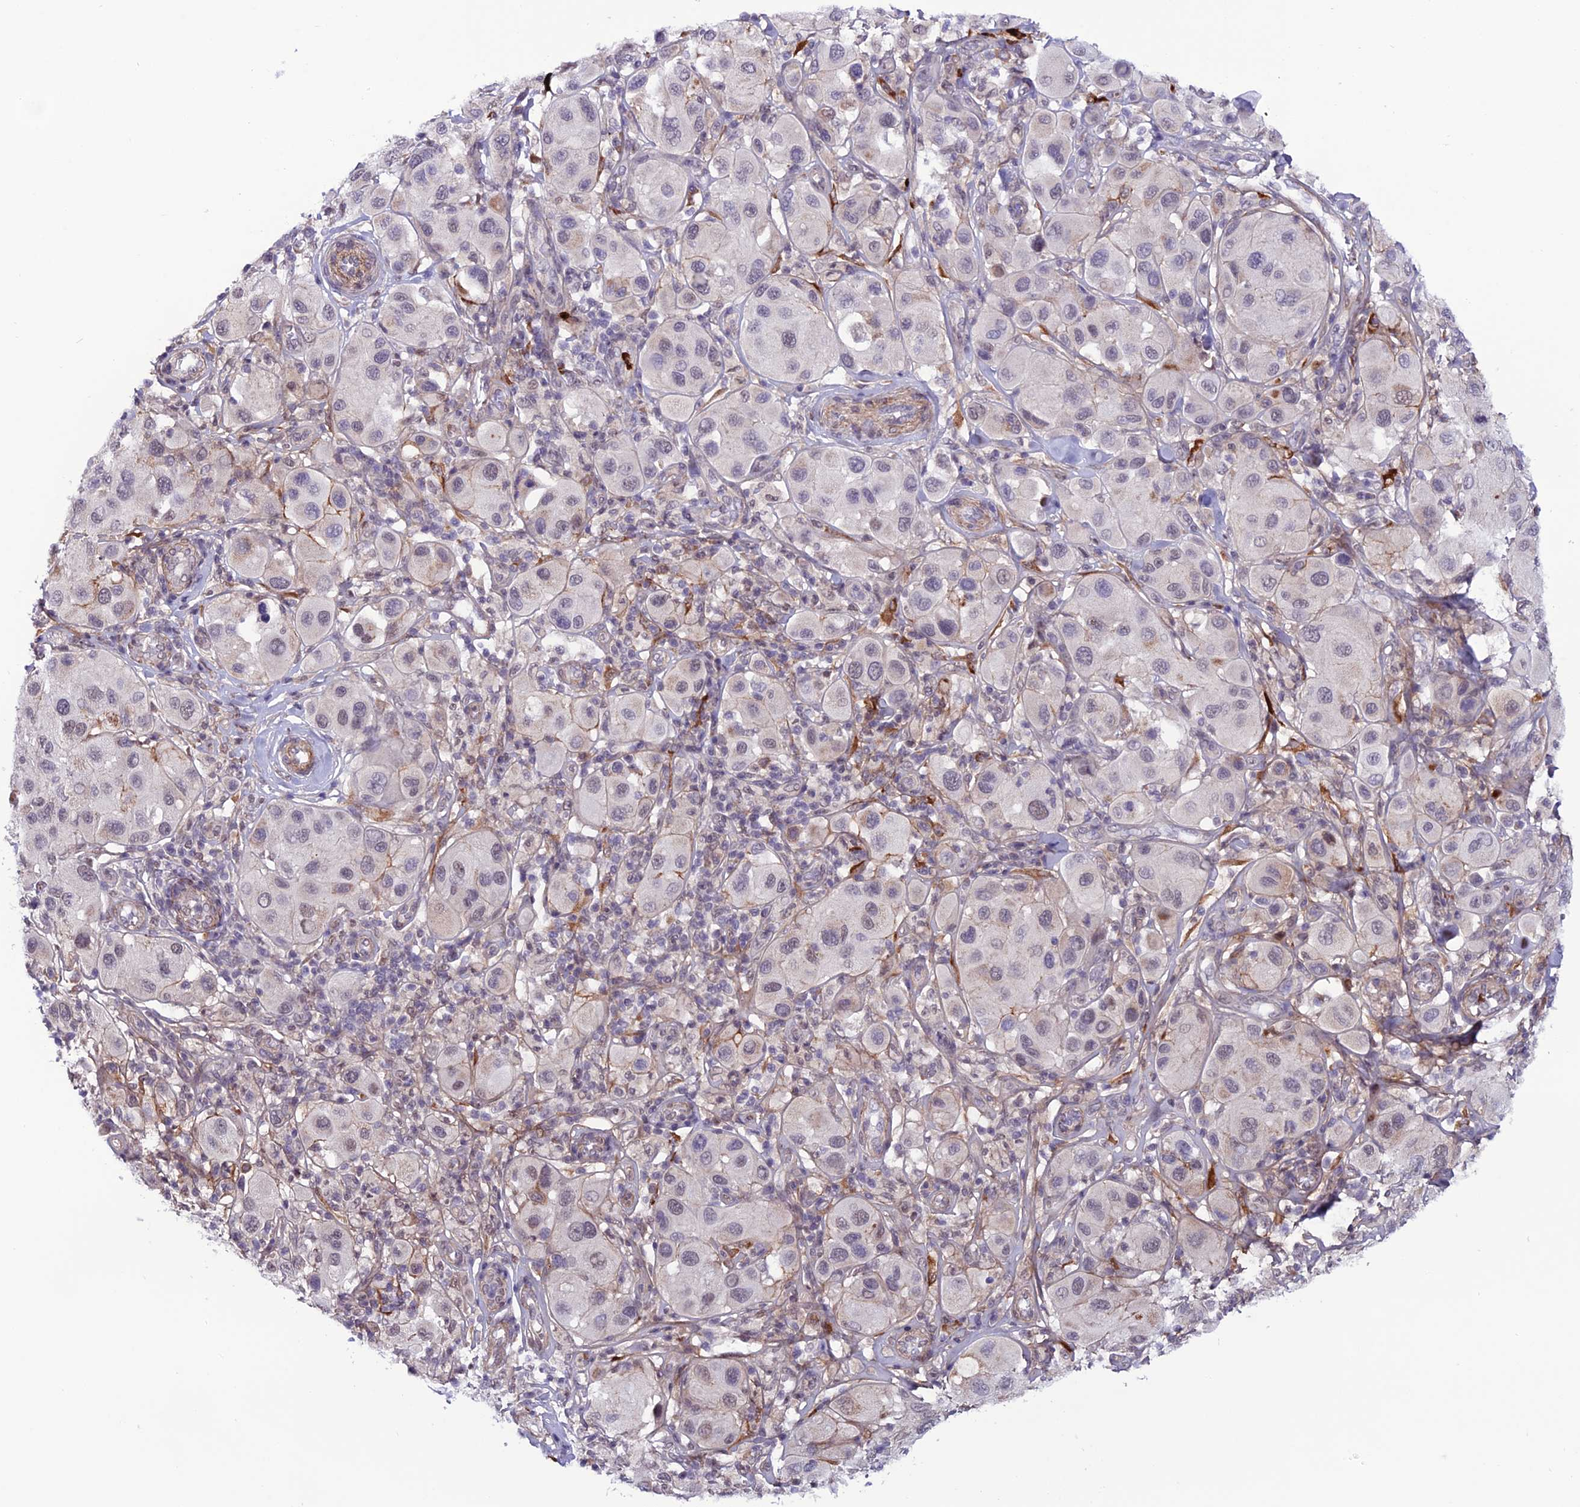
{"staining": {"intensity": "weak", "quantity": "<25%", "location": "cytoplasmic/membranous,nuclear"}, "tissue": "melanoma", "cell_type": "Tumor cells", "image_type": "cancer", "snomed": [{"axis": "morphology", "description": "Malignant melanoma, Metastatic site"}, {"axis": "topography", "description": "Skin"}], "caption": "Melanoma was stained to show a protein in brown. There is no significant positivity in tumor cells.", "gene": "COL6A6", "patient": {"sex": "male", "age": 41}}